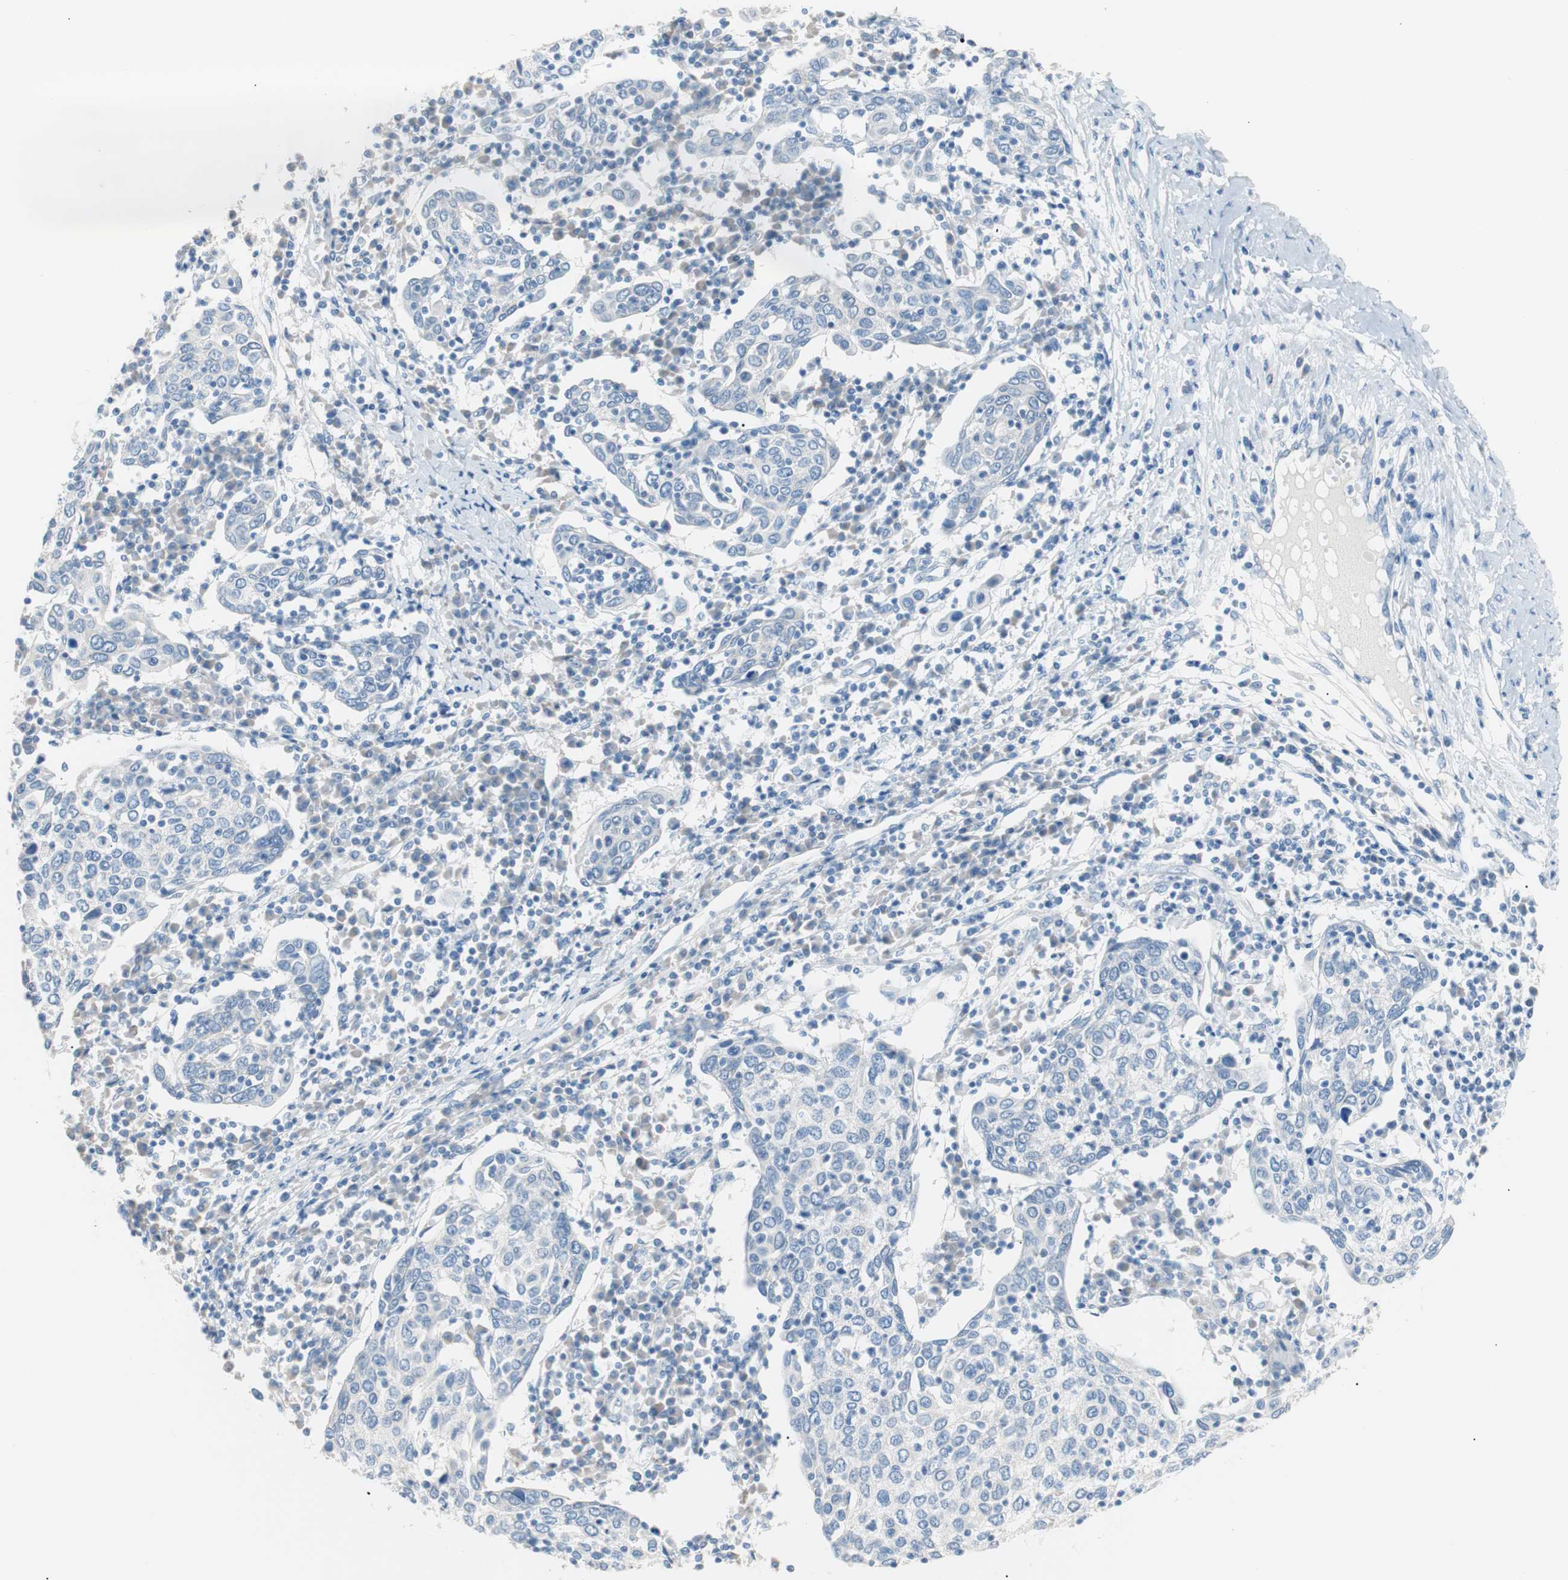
{"staining": {"intensity": "negative", "quantity": "none", "location": "none"}, "tissue": "cervical cancer", "cell_type": "Tumor cells", "image_type": "cancer", "snomed": [{"axis": "morphology", "description": "Squamous cell carcinoma, NOS"}, {"axis": "topography", "description": "Cervix"}], "caption": "Tumor cells show no significant staining in cervical cancer.", "gene": "VIL1", "patient": {"sex": "female", "age": 40}}